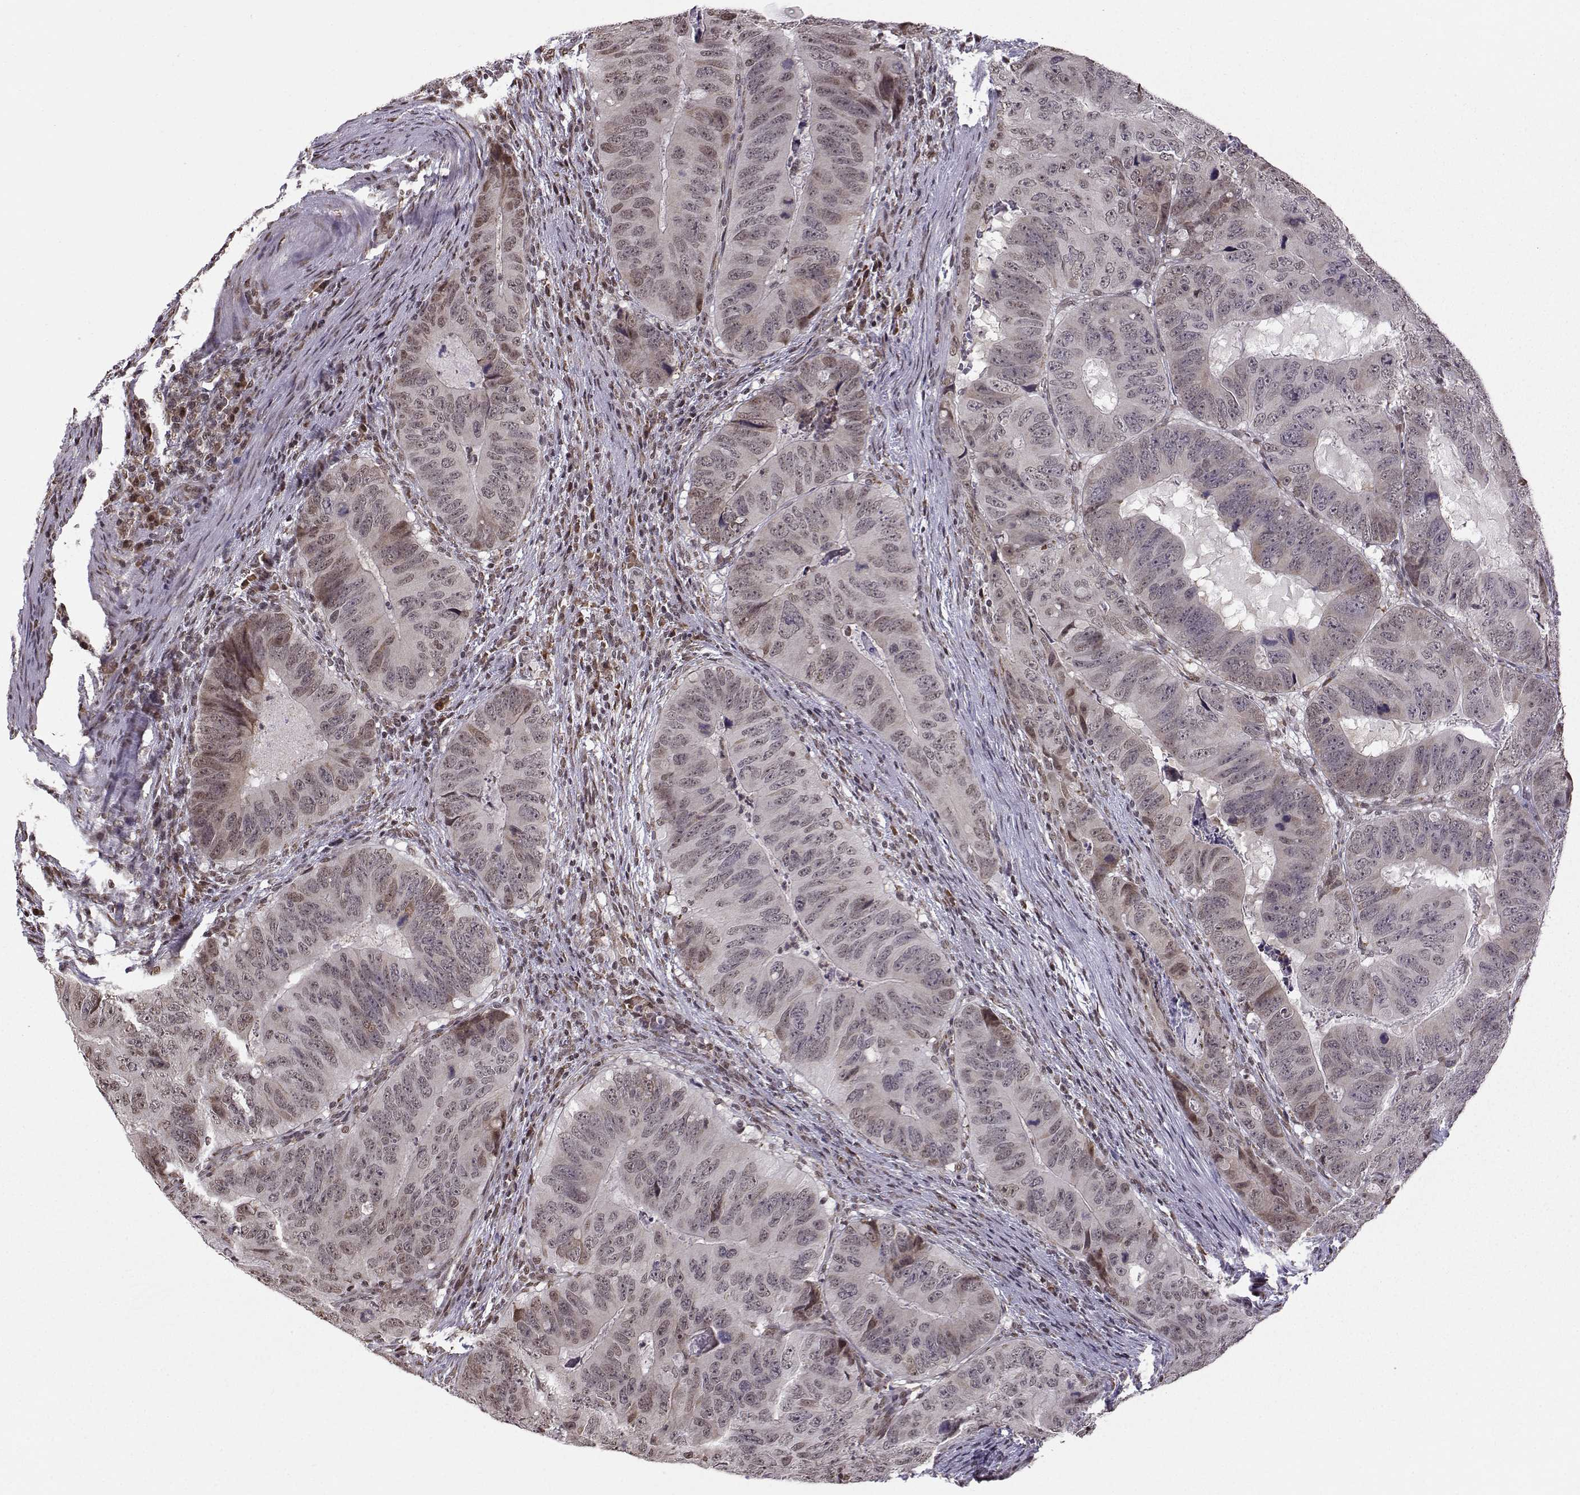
{"staining": {"intensity": "negative", "quantity": "none", "location": "none"}, "tissue": "colorectal cancer", "cell_type": "Tumor cells", "image_type": "cancer", "snomed": [{"axis": "morphology", "description": "Adenocarcinoma, NOS"}, {"axis": "topography", "description": "Colon"}], "caption": "An immunohistochemistry micrograph of adenocarcinoma (colorectal) is shown. There is no staining in tumor cells of adenocarcinoma (colorectal).", "gene": "EZH1", "patient": {"sex": "male", "age": 79}}